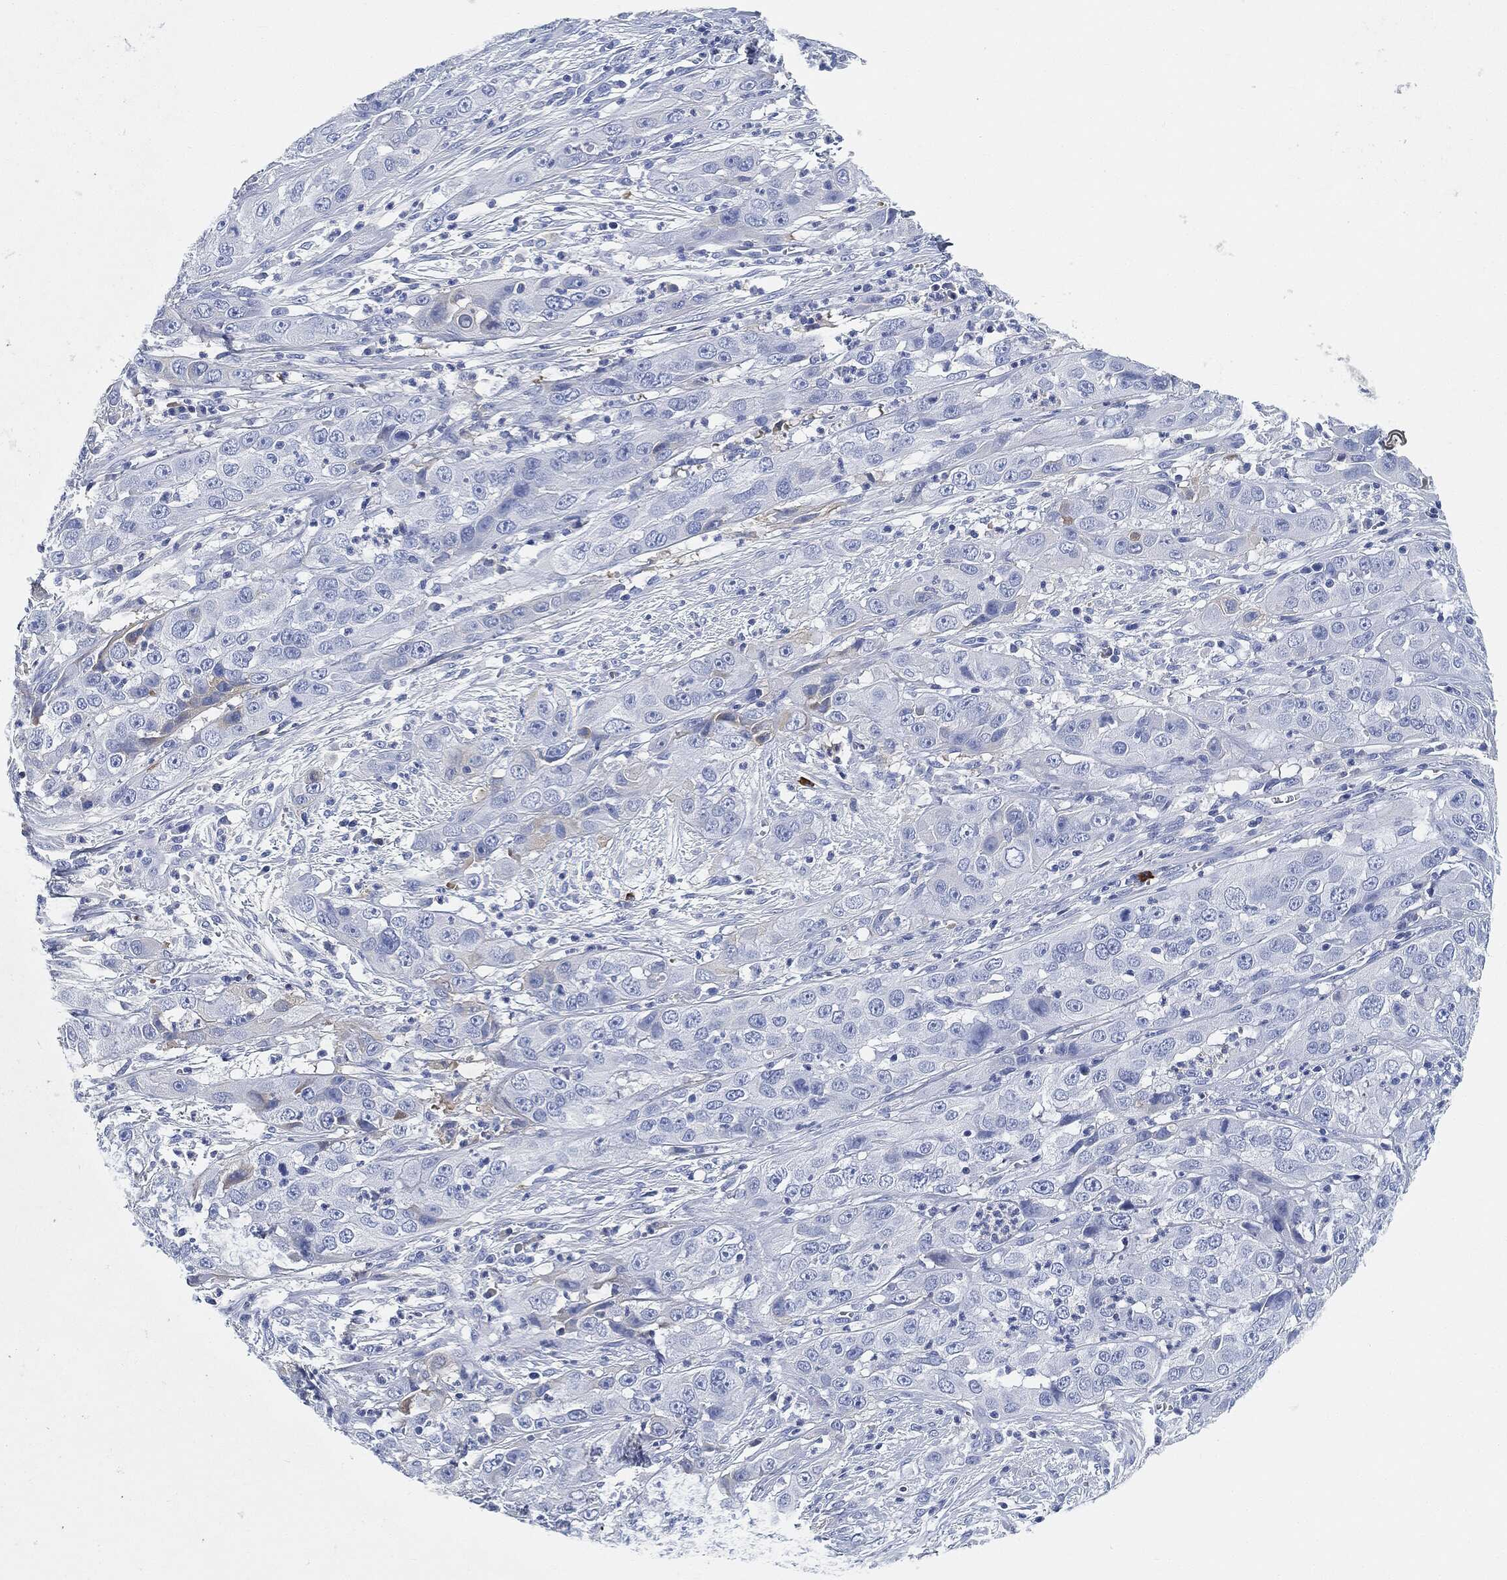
{"staining": {"intensity": "negative", "quantity": "none", "location": "none"}, "tissue": "cervical cancer", "cell_type": "Tumor cells", "image_type": "cancer", "snomed": [{"axis": "morphology", "description": "Squamous cell carcinoma, NOS"}, {"axis": "topography", "description": "Cervix"}], "caption": "The immunohistochemistry image has no significant positivity in tumor cells of cervical cancer tissue. (DAB (3,3'-diaminobenzidine) IHC, high magnification).", "gene": "IGLV6-57", "patient": {"sex": "female", "age": 32}}